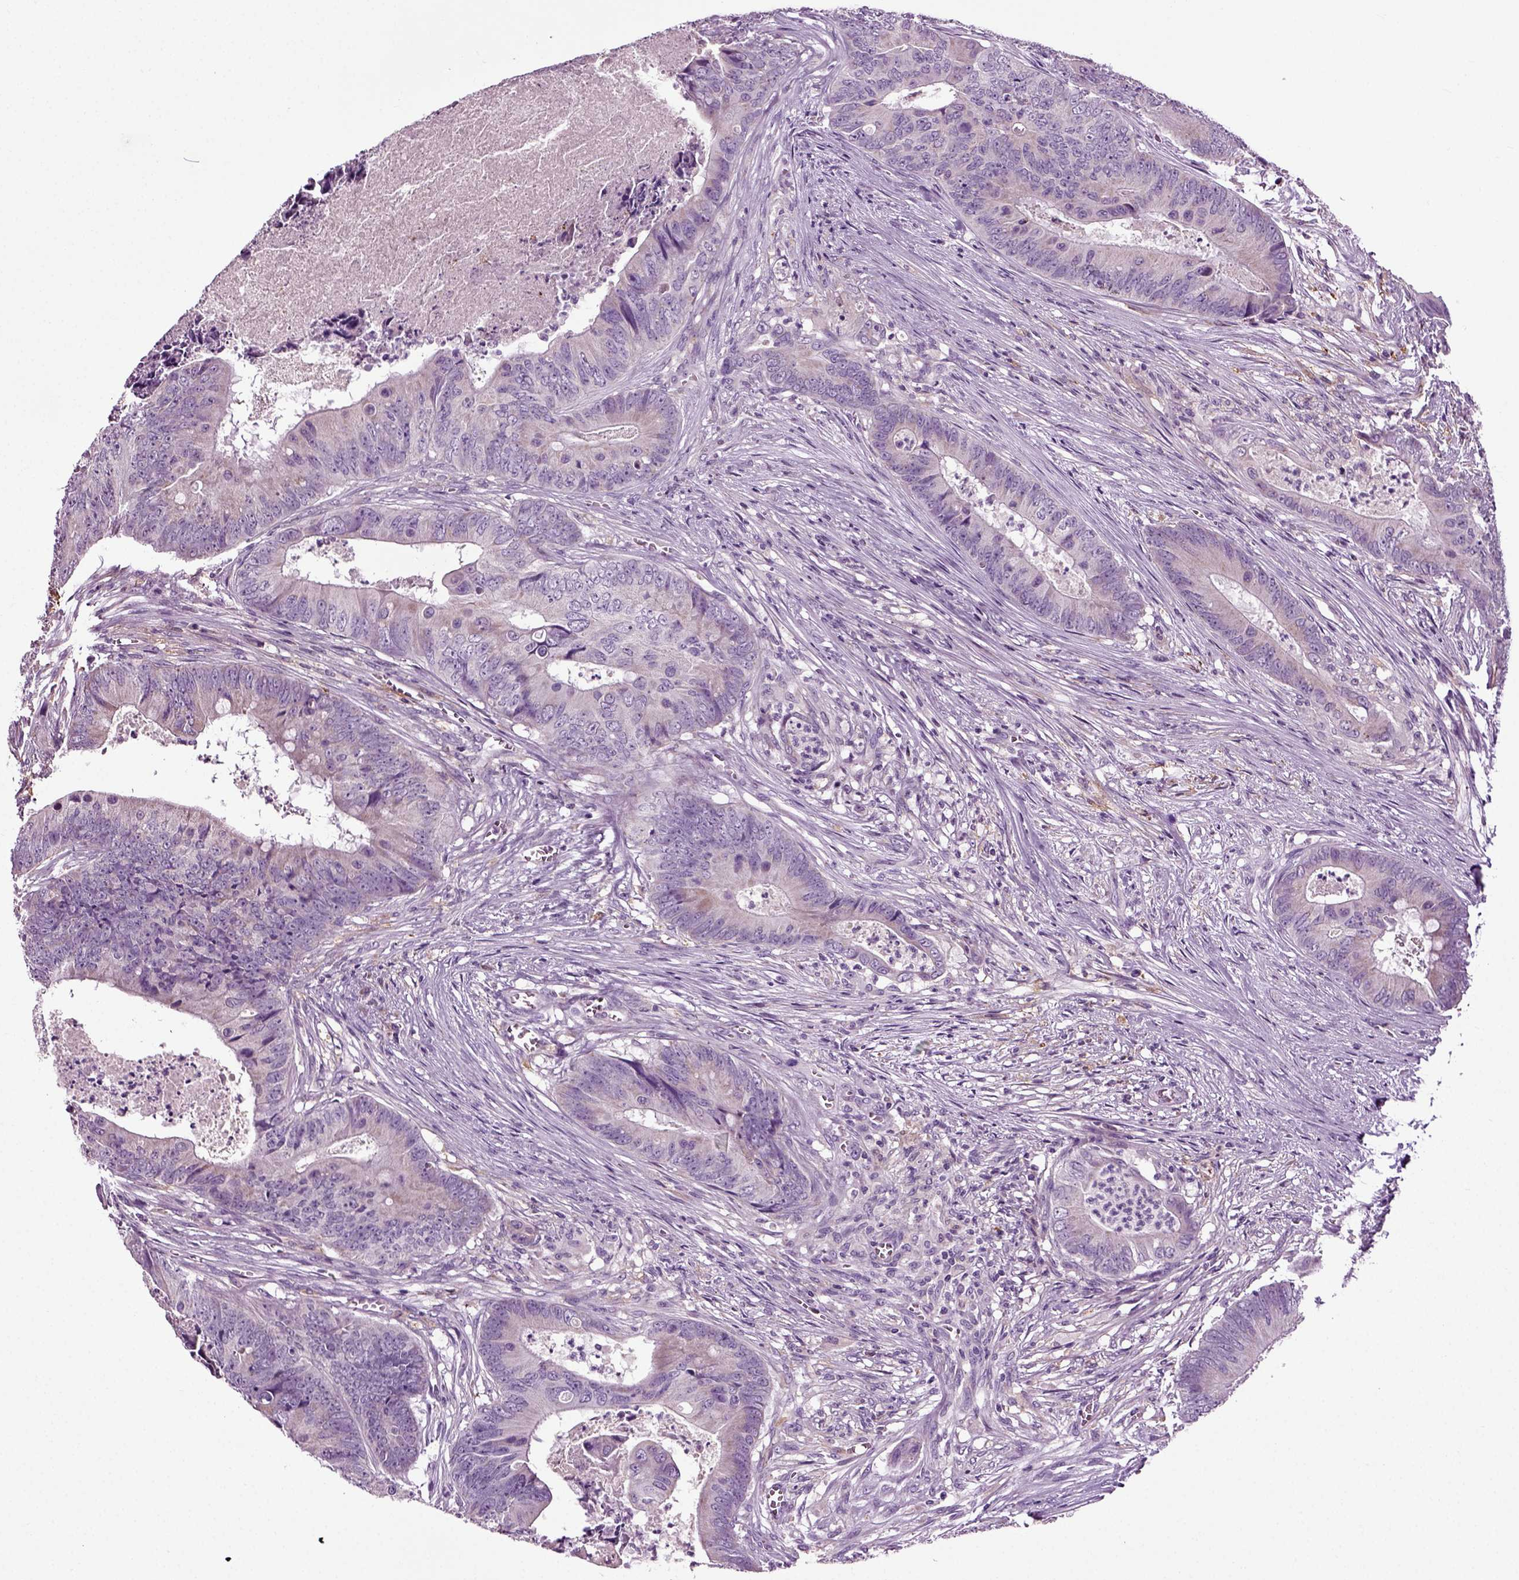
{"staining": {"intensity": "negative", "quantity": "none", "location": "none"}, "tissue": "colorectal cancer", "cell_type": "Tumor cells", "image_type": "cancer", "snomed": [{"axis": "morphology", "description": "Adenocarcinoma, NOS"}, {"axis": "topography", "description": "Colon"}], "caption": "There is no significant expression in tumor cells of colorectal adenocarcinoma.", "gene": "DNAH10", "patient": {"sex": "male", "age": 84}}